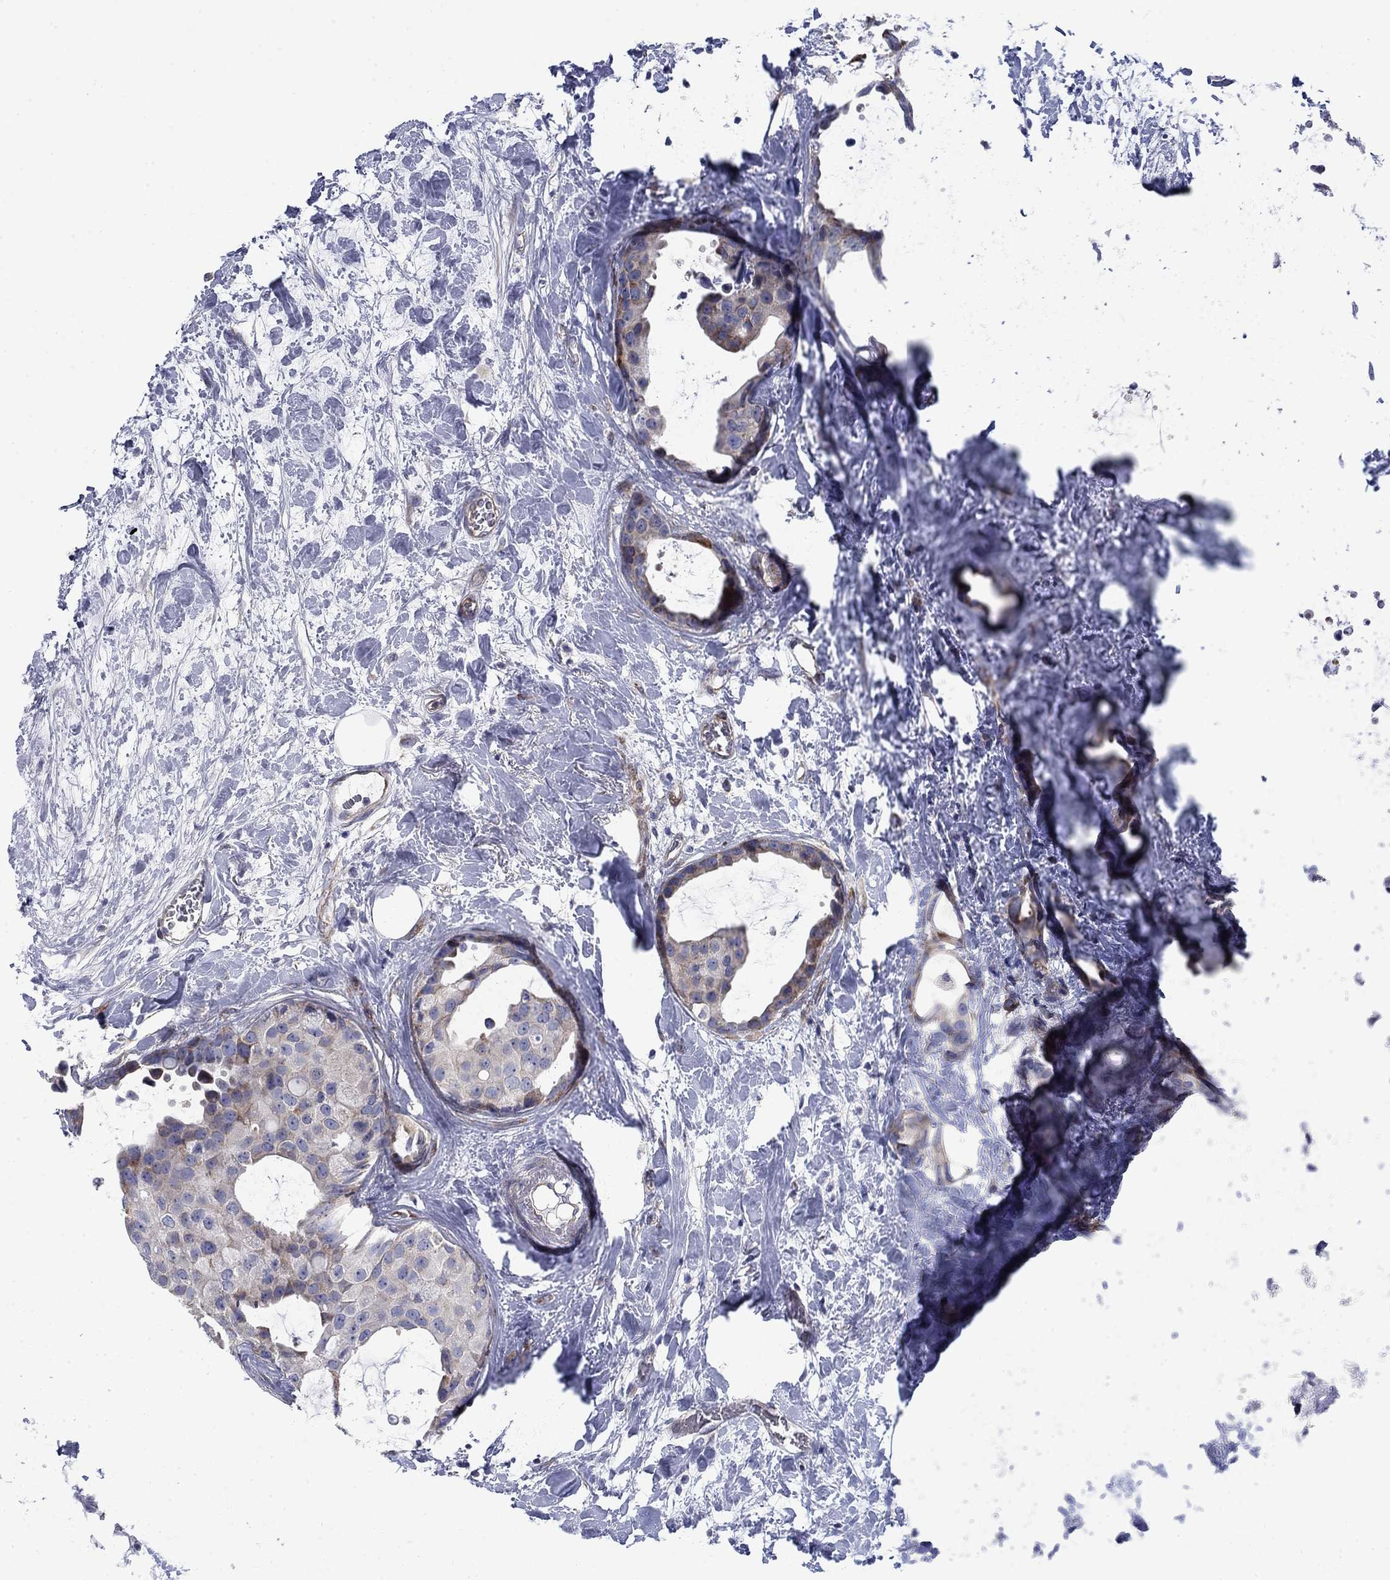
{"staining": {"intensity": "moderate", "quantity": "<25%", "location": "cytoplasmic/membranous"}, "tissue": "breast cancer", "cell_type": "Tumor cells", "image_type": "cancer", "snomed": [{"axis": "morphology", "description": "Duct carcinoma"}, {"axis": "topography", "description": "Breast"}], "caption": "Breast cancer stained with a brown dye exhibits moderate cytoplasmic/membranous positive positivity in approximately <25% of tumor cells.", "gene": "FXR1", "patient": {"sex": "female", "age": 45}}